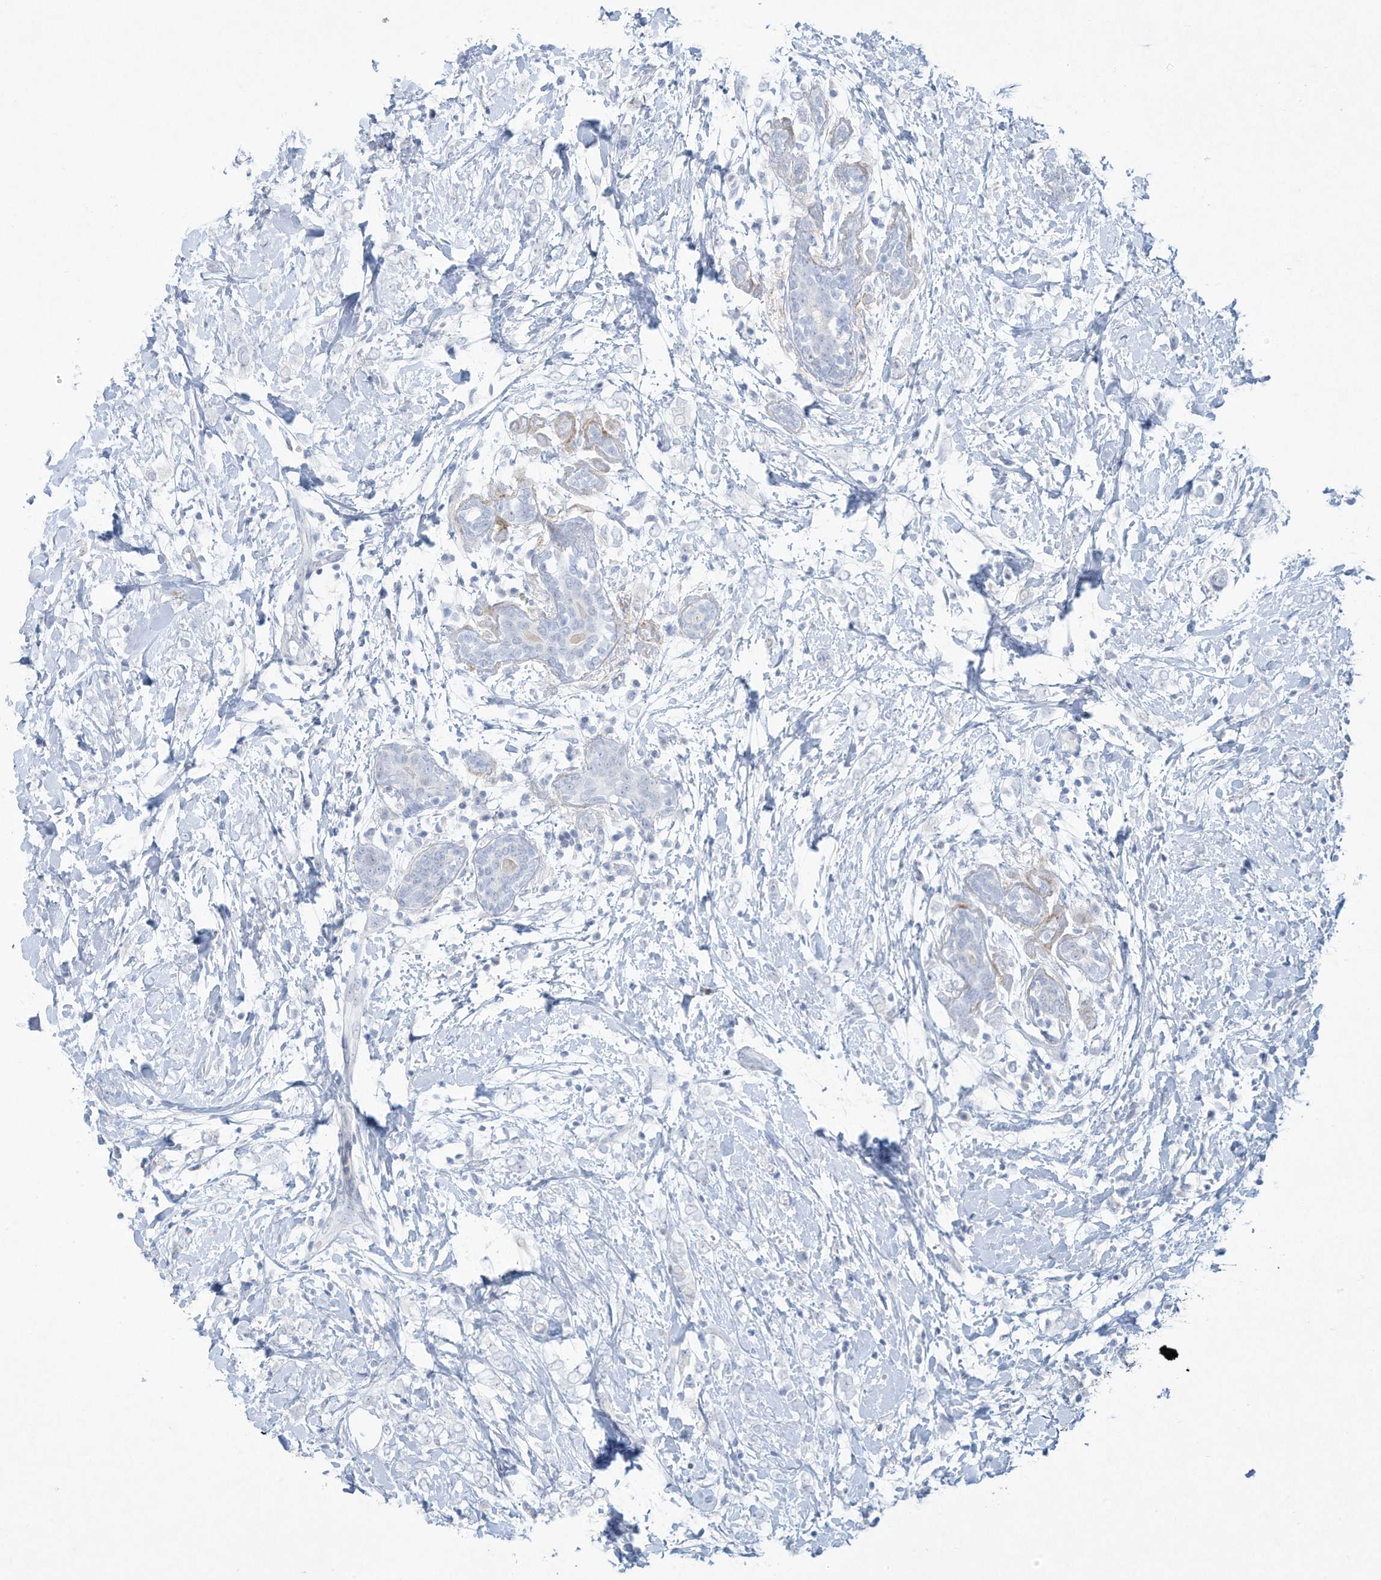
{"staining": {"intensity": "negative", "quantity": "none", "location": "none"}, "tissue": "breast cancer", "cell_type": "Tumor cells", "image_type": "cancer", "snomed": [{"axis": "morphology", "description": "Normal tissue, NOS"}, {"axis": "morphology", "description": "Lobular carcinoma"}, {"axis": "topography", "description": "Breast"}], "caption": "Tumor cells show no significant positivity in breast cancer.", "gene": "PAX6", "patient": {"sex": "female", "age": 47}}